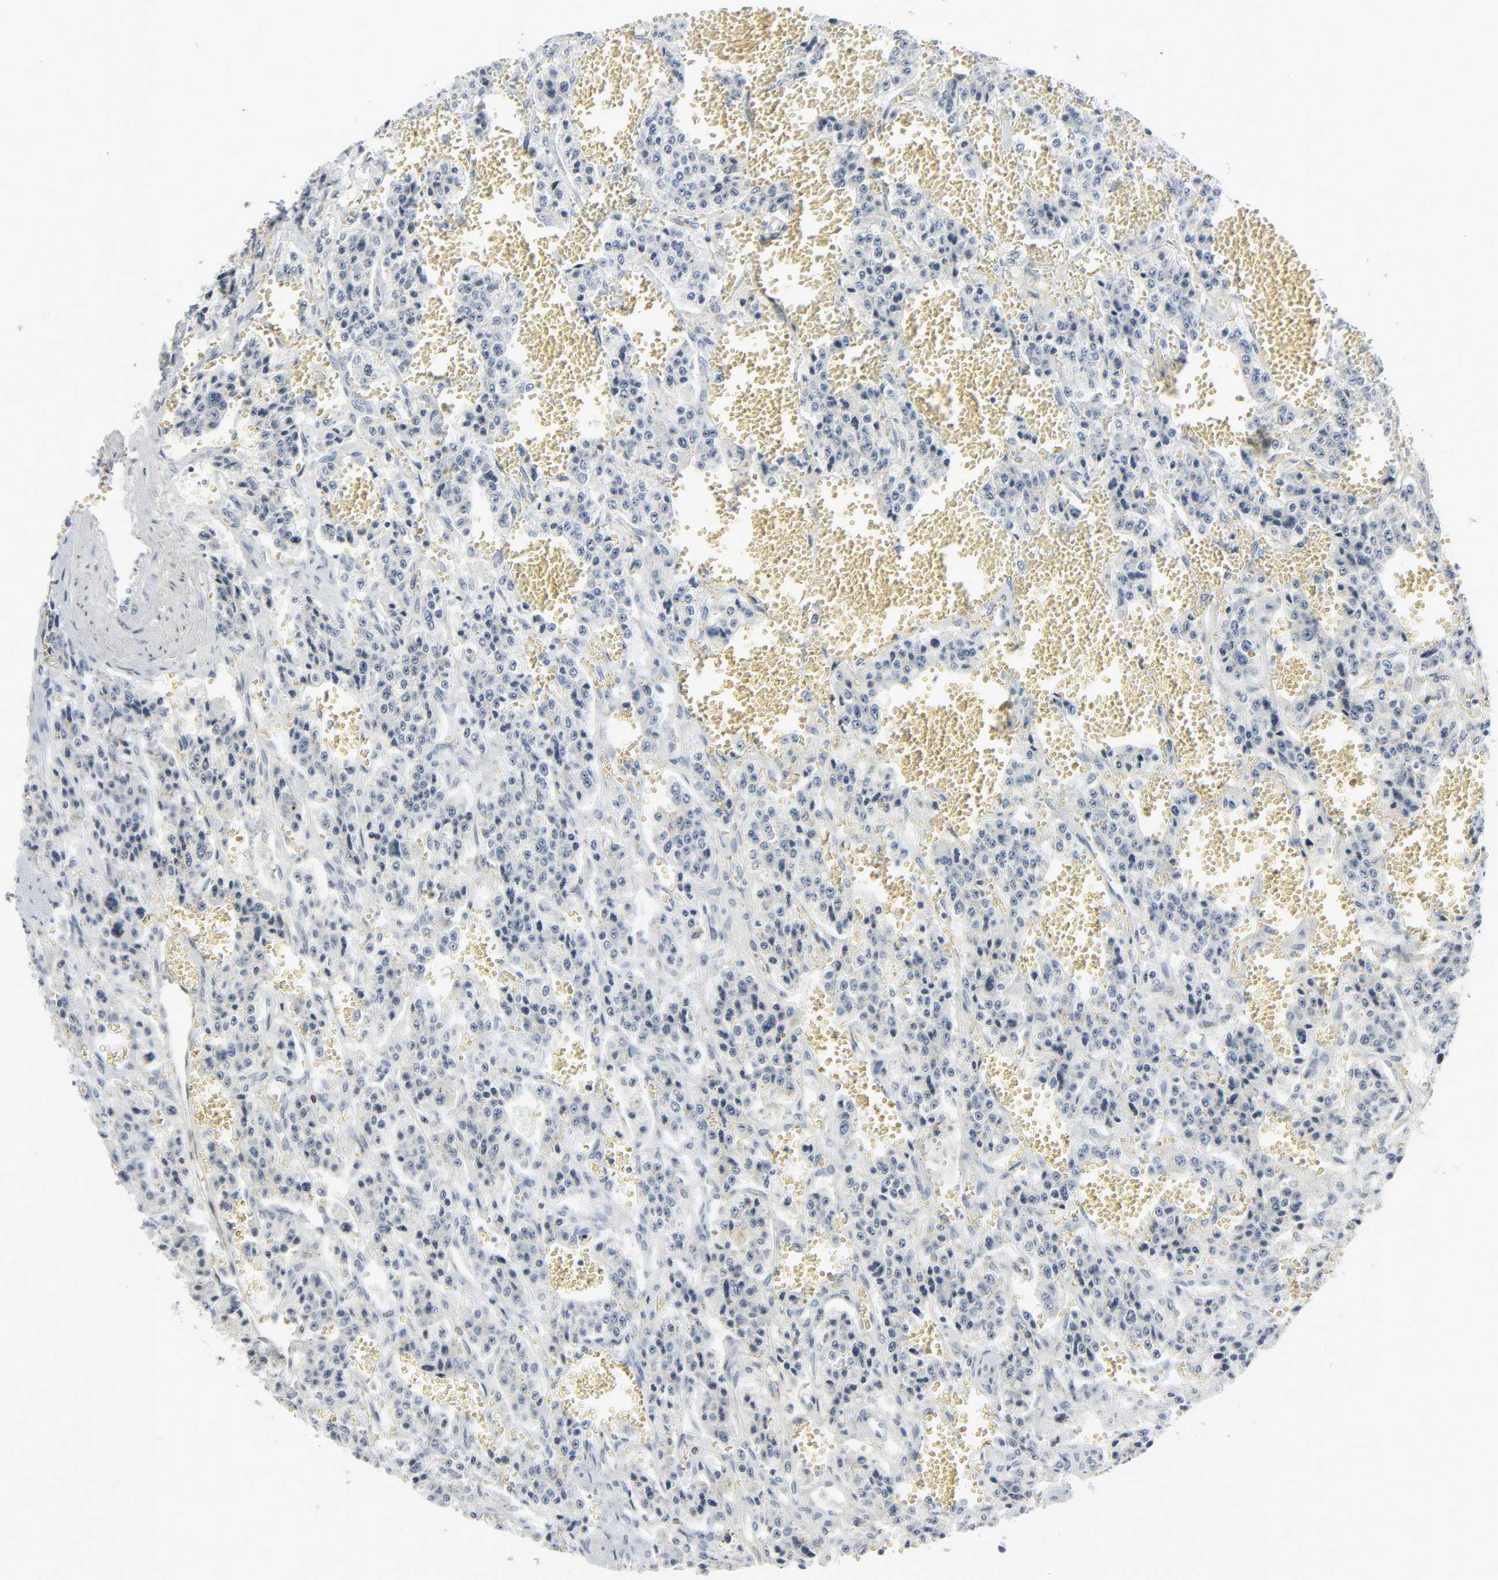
{"staining": {"intensity": "negative", "quantity": "none", "location": "none"}, "tissue": "carcinoid", "cell_type": "Tumor cells", "image_type": "cancer", "snomed": [{"axis": "morphology", "description": "Carcinoid, malignant, NOS"}, {"axis": "topography", "description": "Small intestine"}], "caption": "Immunohistochemistry photomicrograph of human carcinoid stained for a protein (brown), which reveals no positivity in tumor cells.", "gene": "MITF", "patient": {"sex": "male", "age": 52}}